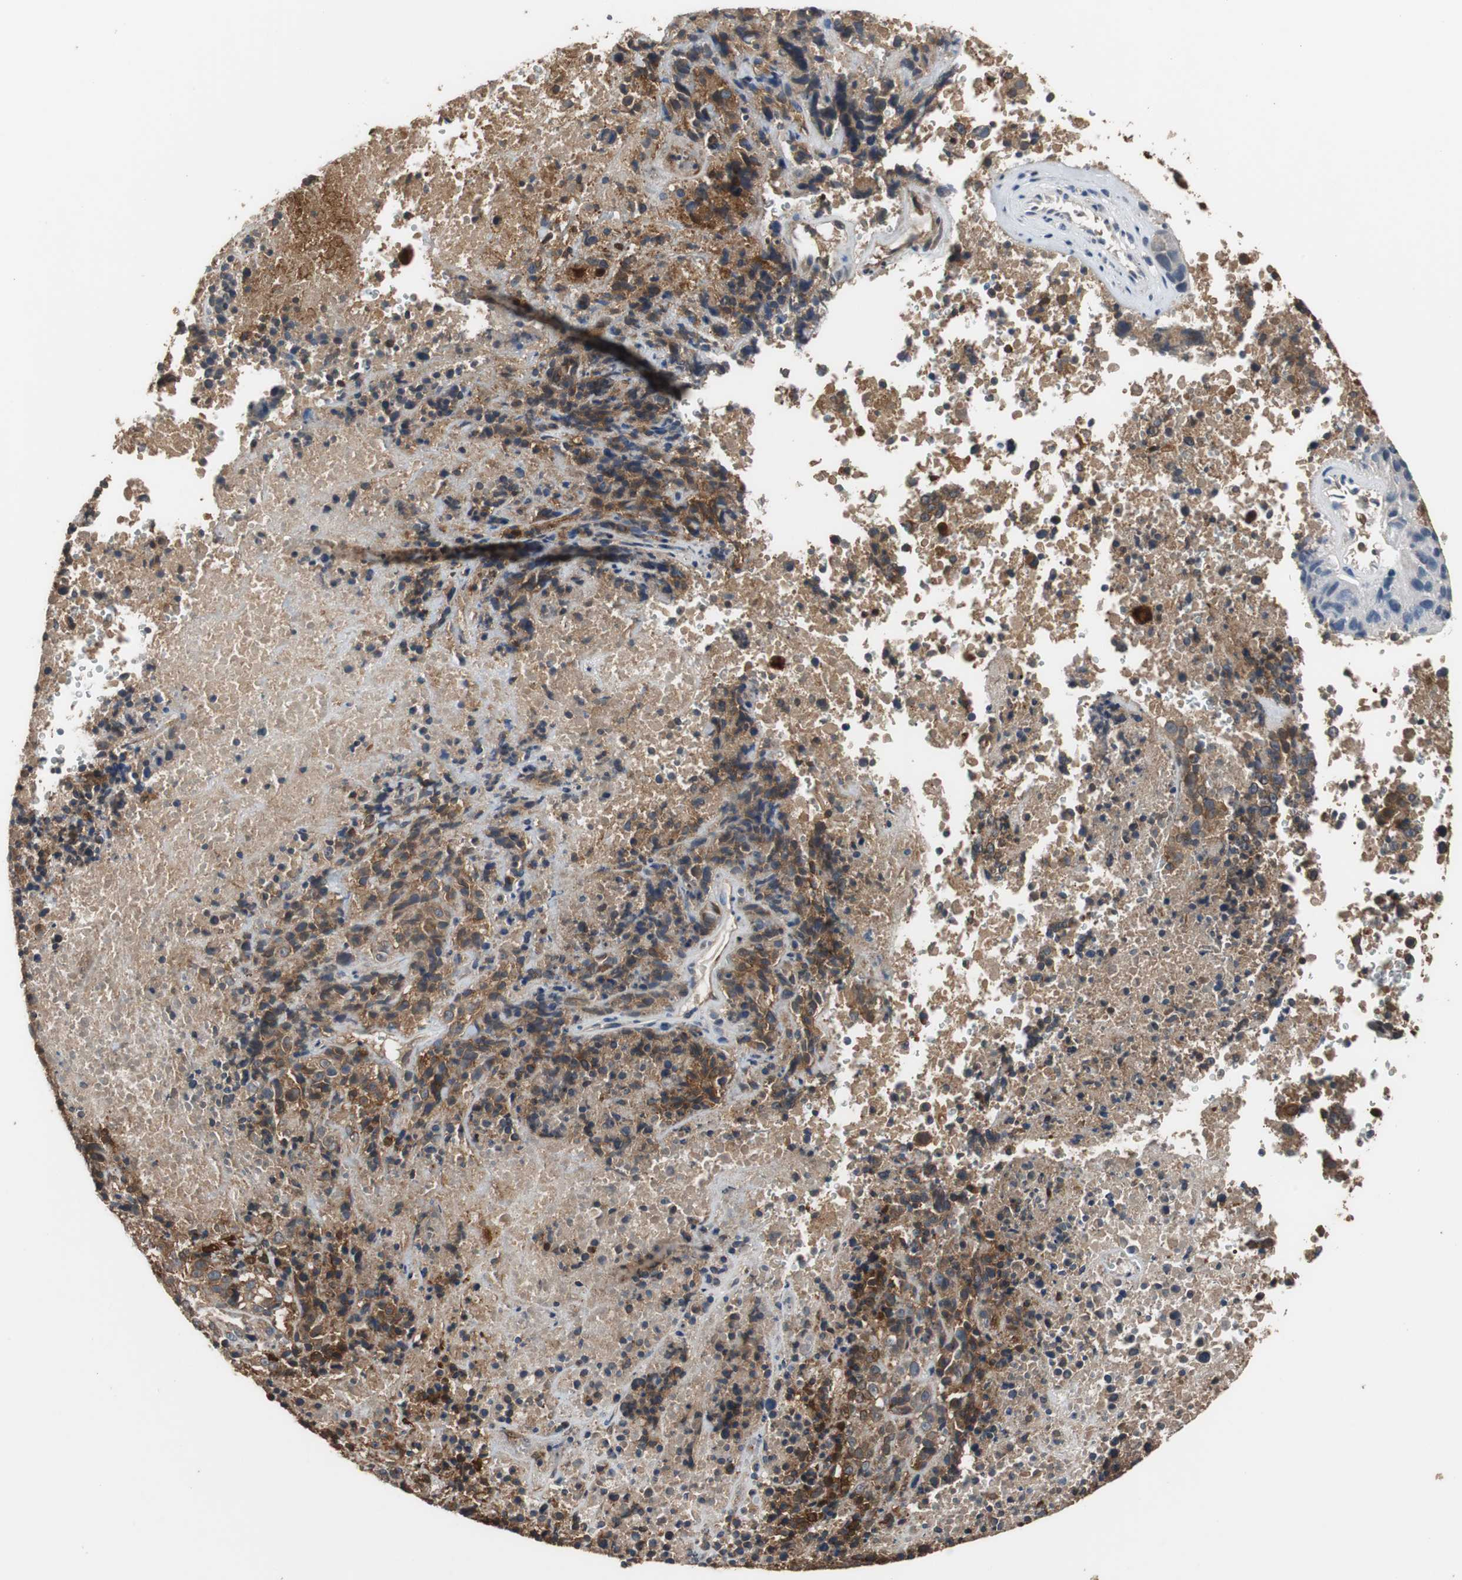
{"staining": {"intensity": "strong", "quantity": "25%-75%", "location": "cytoplasmic/membranous,nuclear"}, "tissue": "melanoma", "cell_type": "Tumor cells", "image_type": "cancer", "snomed": [{"axis": "morphology", "description": "Malignant melanoma, Metastatic site"}, {"axis": "topography", "description": "Cerebral cortex"}], "caption": "Brown immunohistochemical staining in human melanoma demonstrates strong cytoplasmic/membranous and nuclear expression in about 25%-75% of tumor cells.", "gene": "NDRG1", "patient": {"sex": "female", "age": 52}}